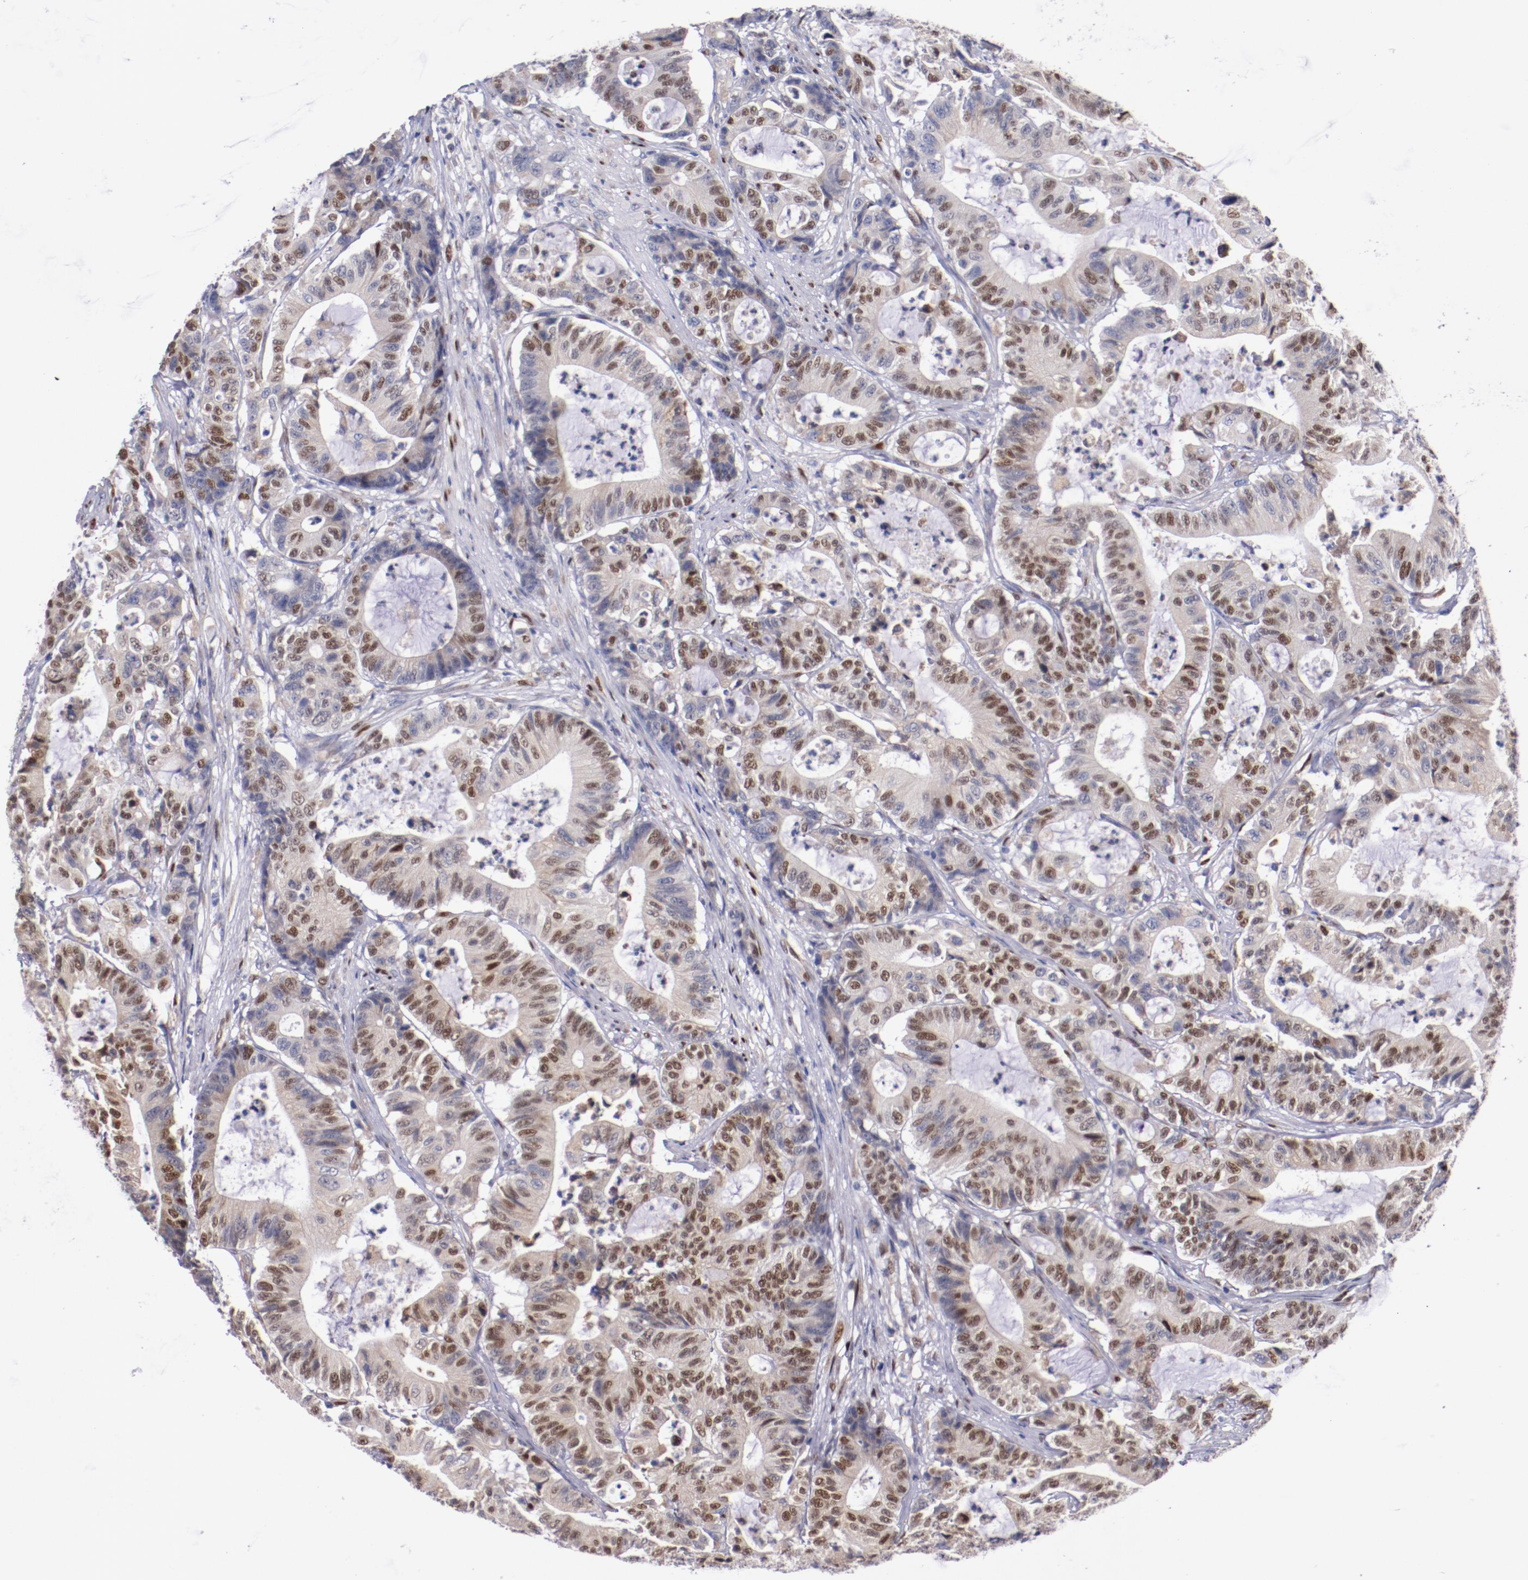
{"staining": {"intensity": "moderate", "quantity": "25%-75%", "location": "nuclear"}, "tissue": "colorectal cancer", "cell_type": "Tumor cells", "image_type": "cancer", "snomed": [{"axis": "morphology", "description": "Adenocarcinoma, NOS"}, {"axis": "topography", "description": "Colon"}], "caption": "A brown stain labels moderate nuclear positivity of a protein in human colorectal cancer tumor cells. The staining is performed using DAB (3,3'-diaminobenzidine) brown chromogen to label protein expression. The nuclei are counter-stained blue using hematoxylin.", "gene": "SRF", "patient": {"sex": "female", "age": 84}}